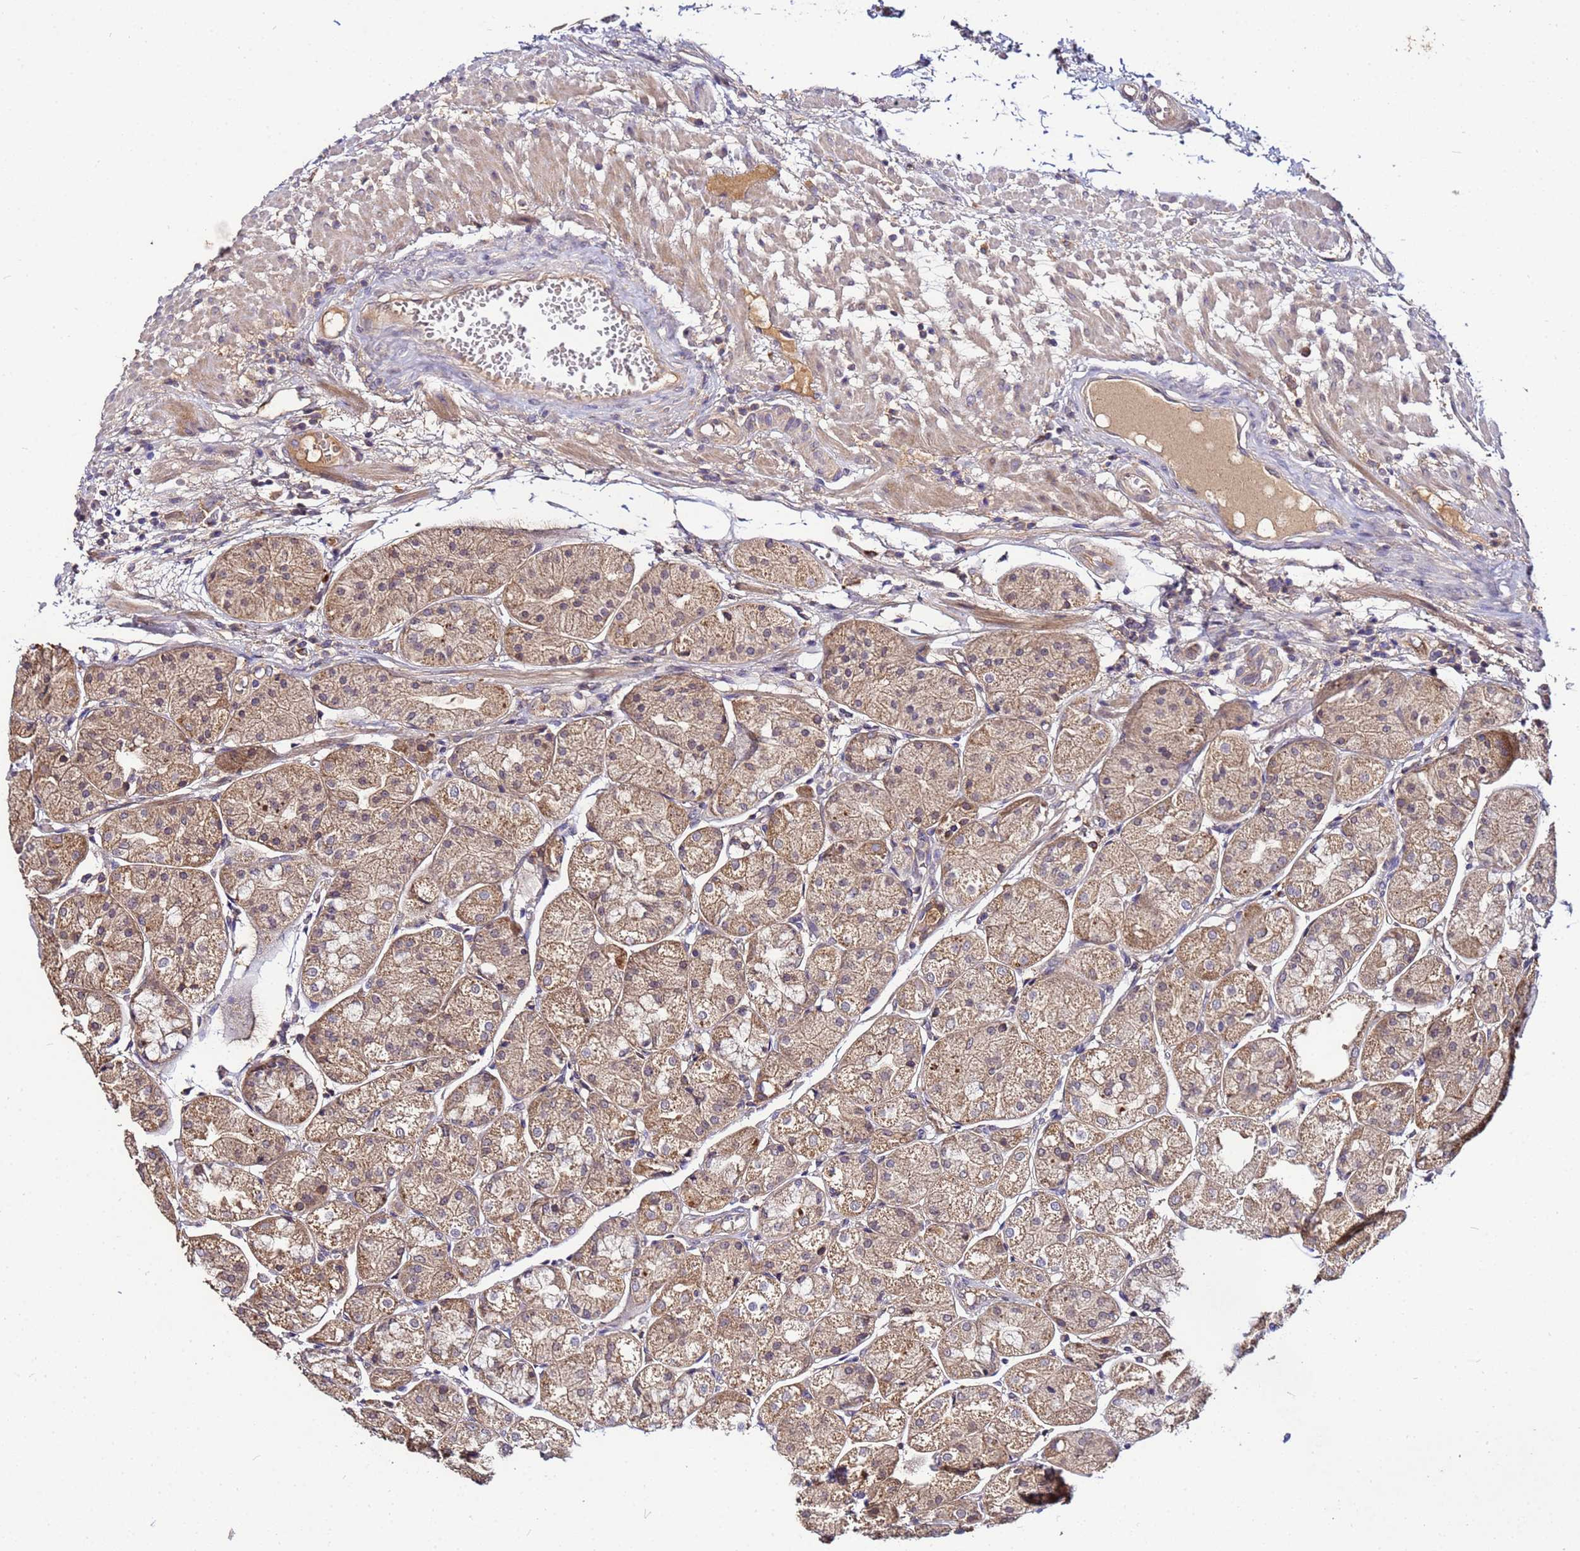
{"staining": {"intensity": "moderate", "quantity": ">75%", "location": "cytoplasmic/membranous"}, "tissue": "stomach", "cell_type": "Glandular cells", "image_type": "normal", "snomed": [{"axis": "morphology", "description": "Normal tissue, NOS"}, {"axis": "topography", "description": "Stomach, upper"}], "caption": "The immunohistochemical stain shows moderate cytoplasmic/membranous staining in glandular cells of benign stomach. (Brightfield microscopy of DAB IHC at high magnification).", "gene": "GSPT2", "patient": {"sex": "male", "age": 72}}